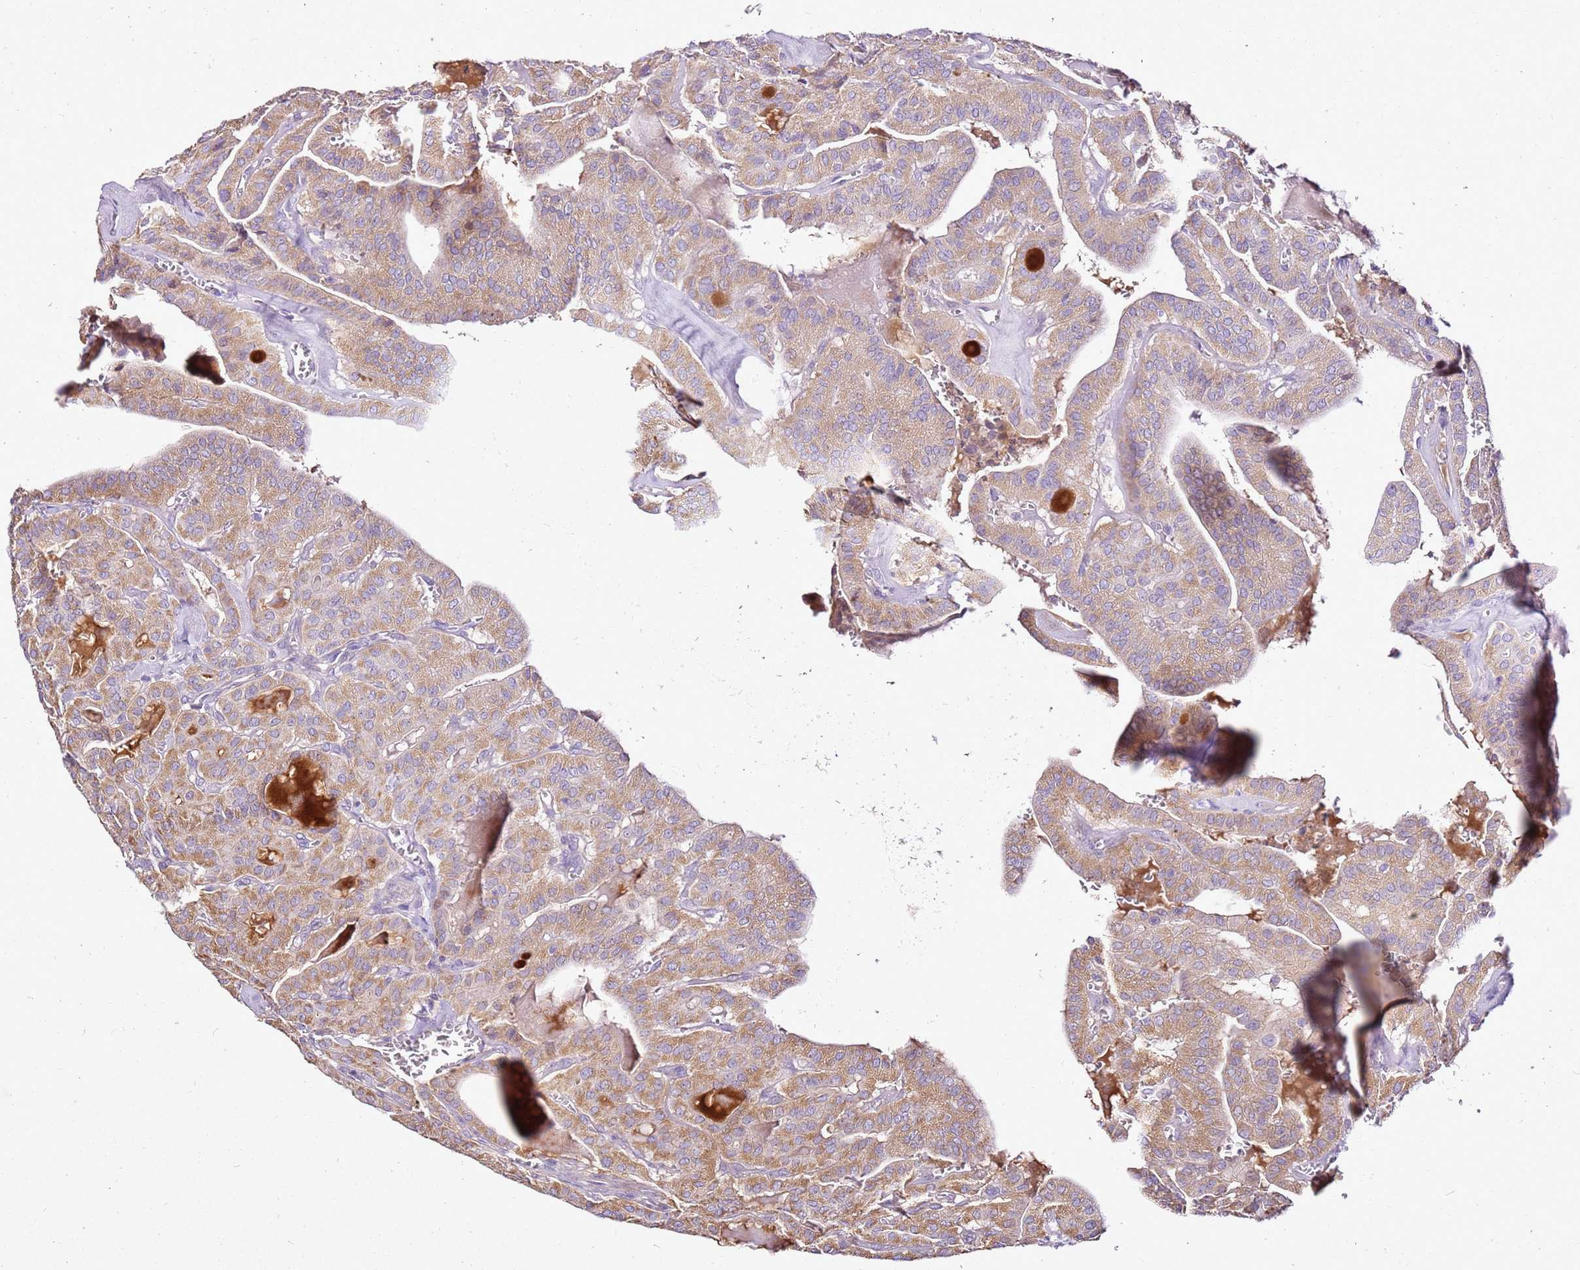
{"staining": {"intensity": "moderate", "quantity": ">75%", "location": "cytoplasmic/membranous"}, "tissue": "thyroid cancer", "cell_type": "Tumor cells", "image_type": "cancer", "snomed": [{"axis": "morphology", "description": "Papillary adenocarcinoma, NOS"}, {"axis": "topography", "description": "Thyroid gland"}], "caption": "Thyroid cancer (papillary adenocarcinoma) stained with DAB immunohistochemistry shows medium levels of moderate cytoplasmic/membranous expression in about >75% of tumor cells.", "gene": "SLC38A5", "patient": {"sex": "male", "age": 52}}